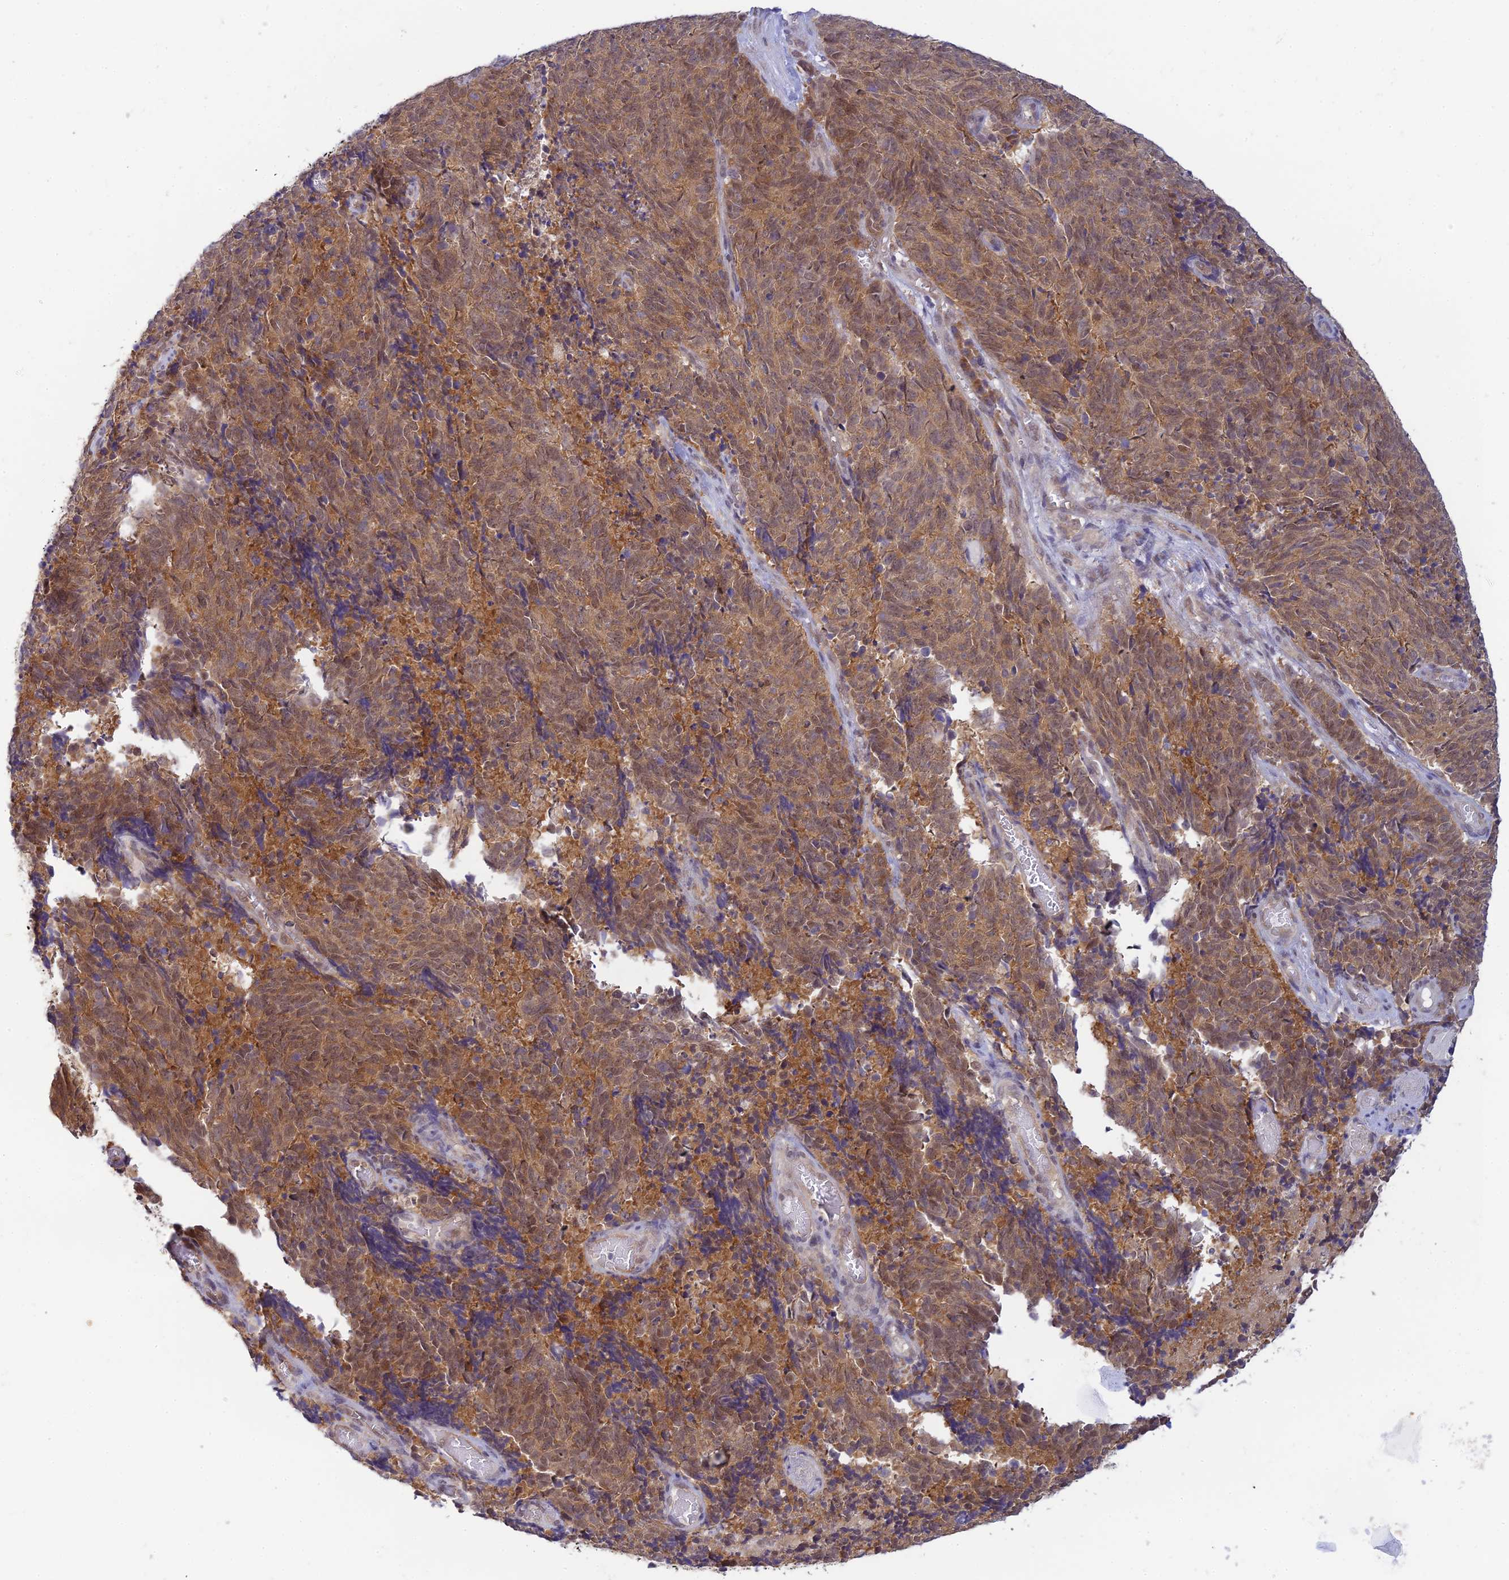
{"staining": {"intensity": "weak", "quantity": ">75%", "location": "cytoplasmic/membranous,nuclear"}, "tissue": "cervical cancer", "cell_type": "Tumor cells", "image_type": "cancer", "snomed": [{"axis": "morphology", "description": "Squamous cell carcinoma, NOS"}, {"axis": "topography", "description": "Cervix"}], "caption": "Protein staining displays weak cytoplasmic/membranous and nuclear staining in approximately >75% of tumor cells in squamous cell carcinoma (cervical).", "gene": "SKIC8", "patient": {"sex": "female", "age": 29}}